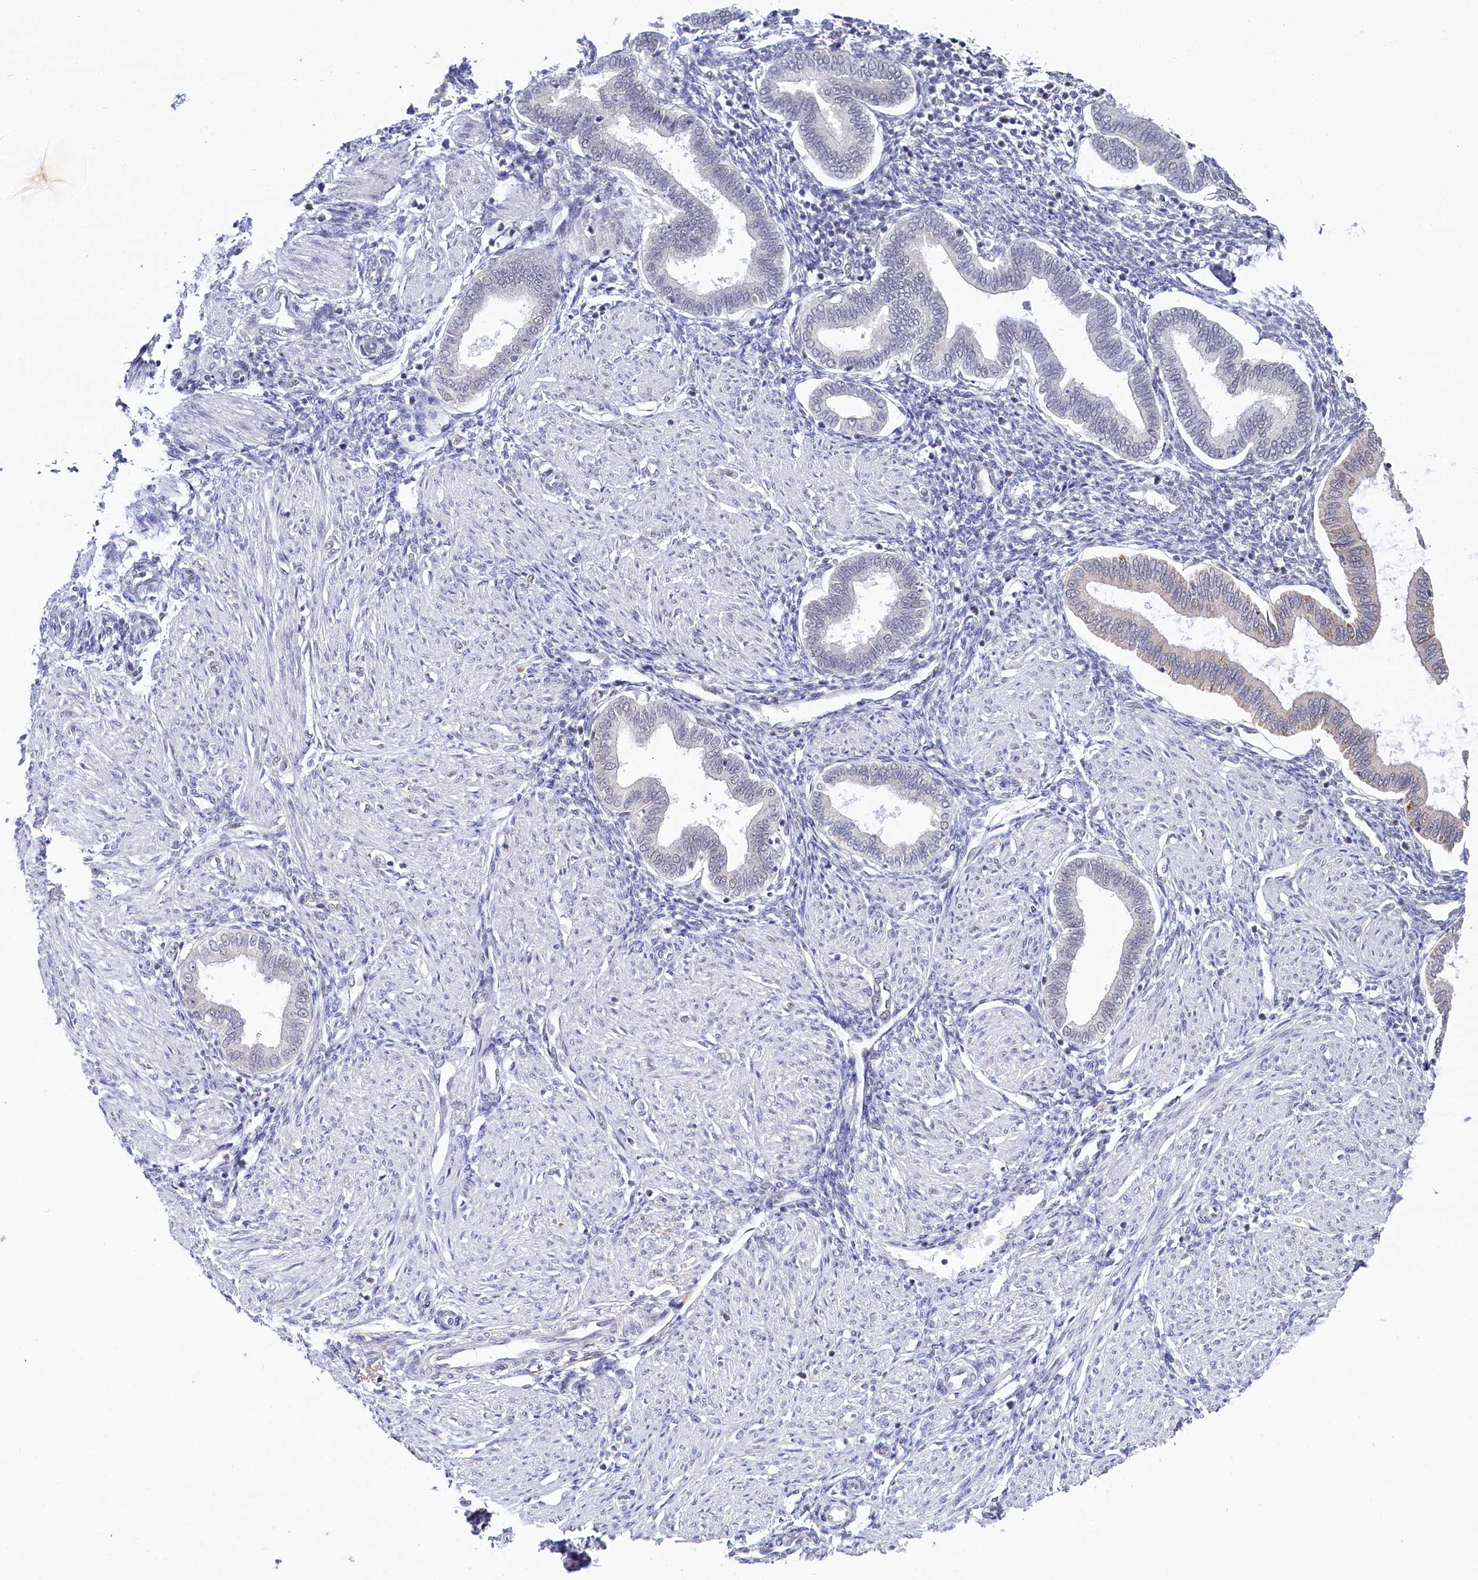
{"staining": {"intensity": "weak", "quantity": "<25%", "location": "nuclear"}, "tissue": "endometrium", "cell_type": "Cells in endometrial stroma", "image_type": "normal", "snomed": [{"axis": "morphology", "description": "Normal tissue, NOS"}, {"axis": "topography", "description": "Endometrium"}], "caption": "Immunohistochemistry (IHC) histopathology image of unremarkable endometrium: human endometrium stained with DAB (3,3'-diaminobenzidine) exhibits no significant protein staining in cells in endometrial stroma.", "gene": "PPHLN1", "patient": {"sex": "female", "age": 53}}